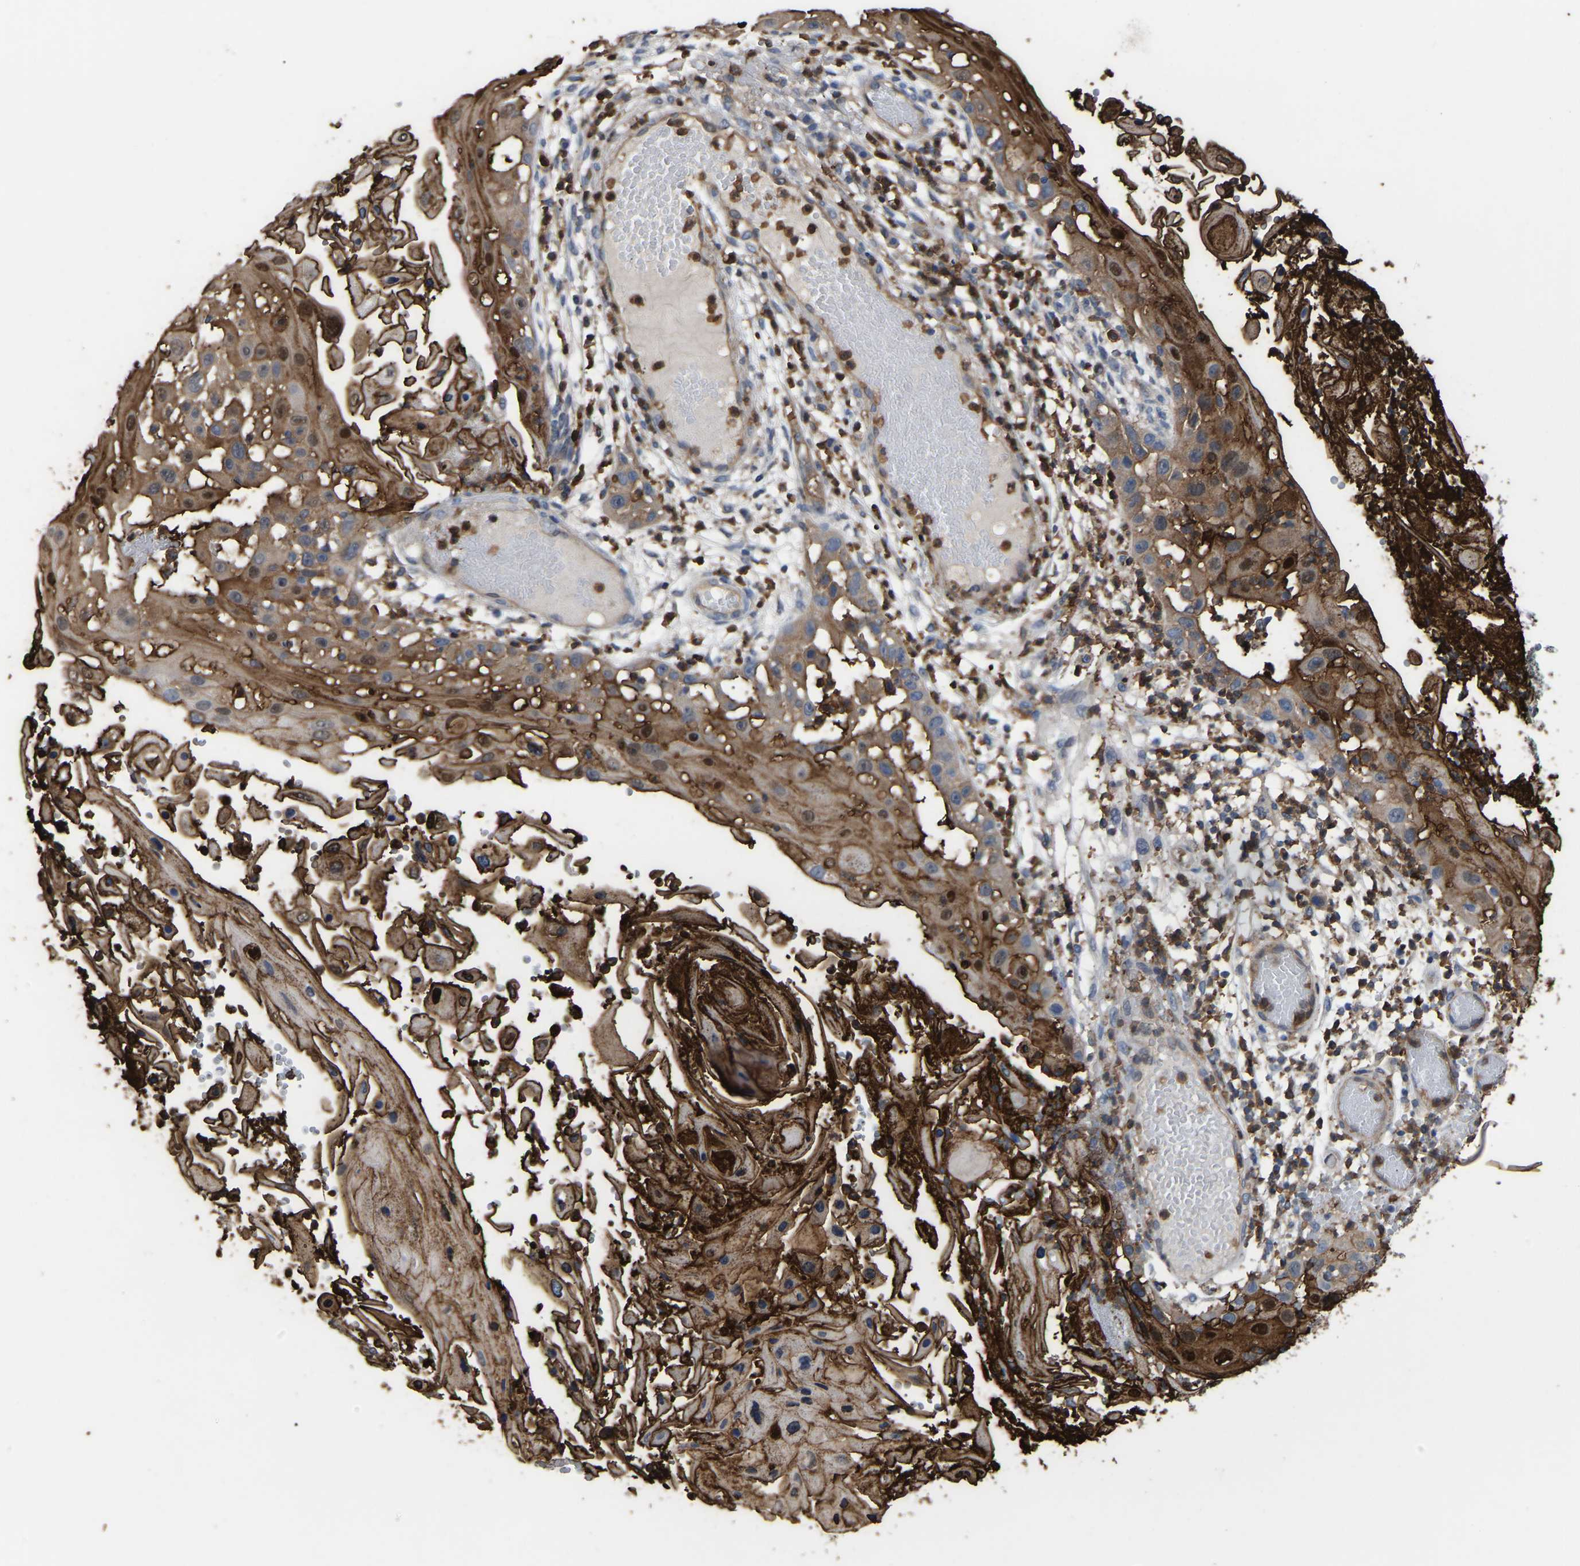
{"staining": {"intensity": "strong", "quantity": "25%-75%", "location": "cytoplasmic/membranous"}, "tissue": "skin cancer", "cell_type": "Tumor cells", "image_type": "cancer", "snomed": [{"axis": "morphology", "description": "Squamous cell carcinoma, NOS"}, {"axis": "topography", "description": "Skin"}], "caption": "This photomicrograph exhibits IHC staining of skin cancer (squamous cell carcinoma), with high strong cytoplasmic/membranous expression in approximately 25%-75% of tumor cells.", "gene": "CIT", "patient": {"sex": "female", "age": 44}}